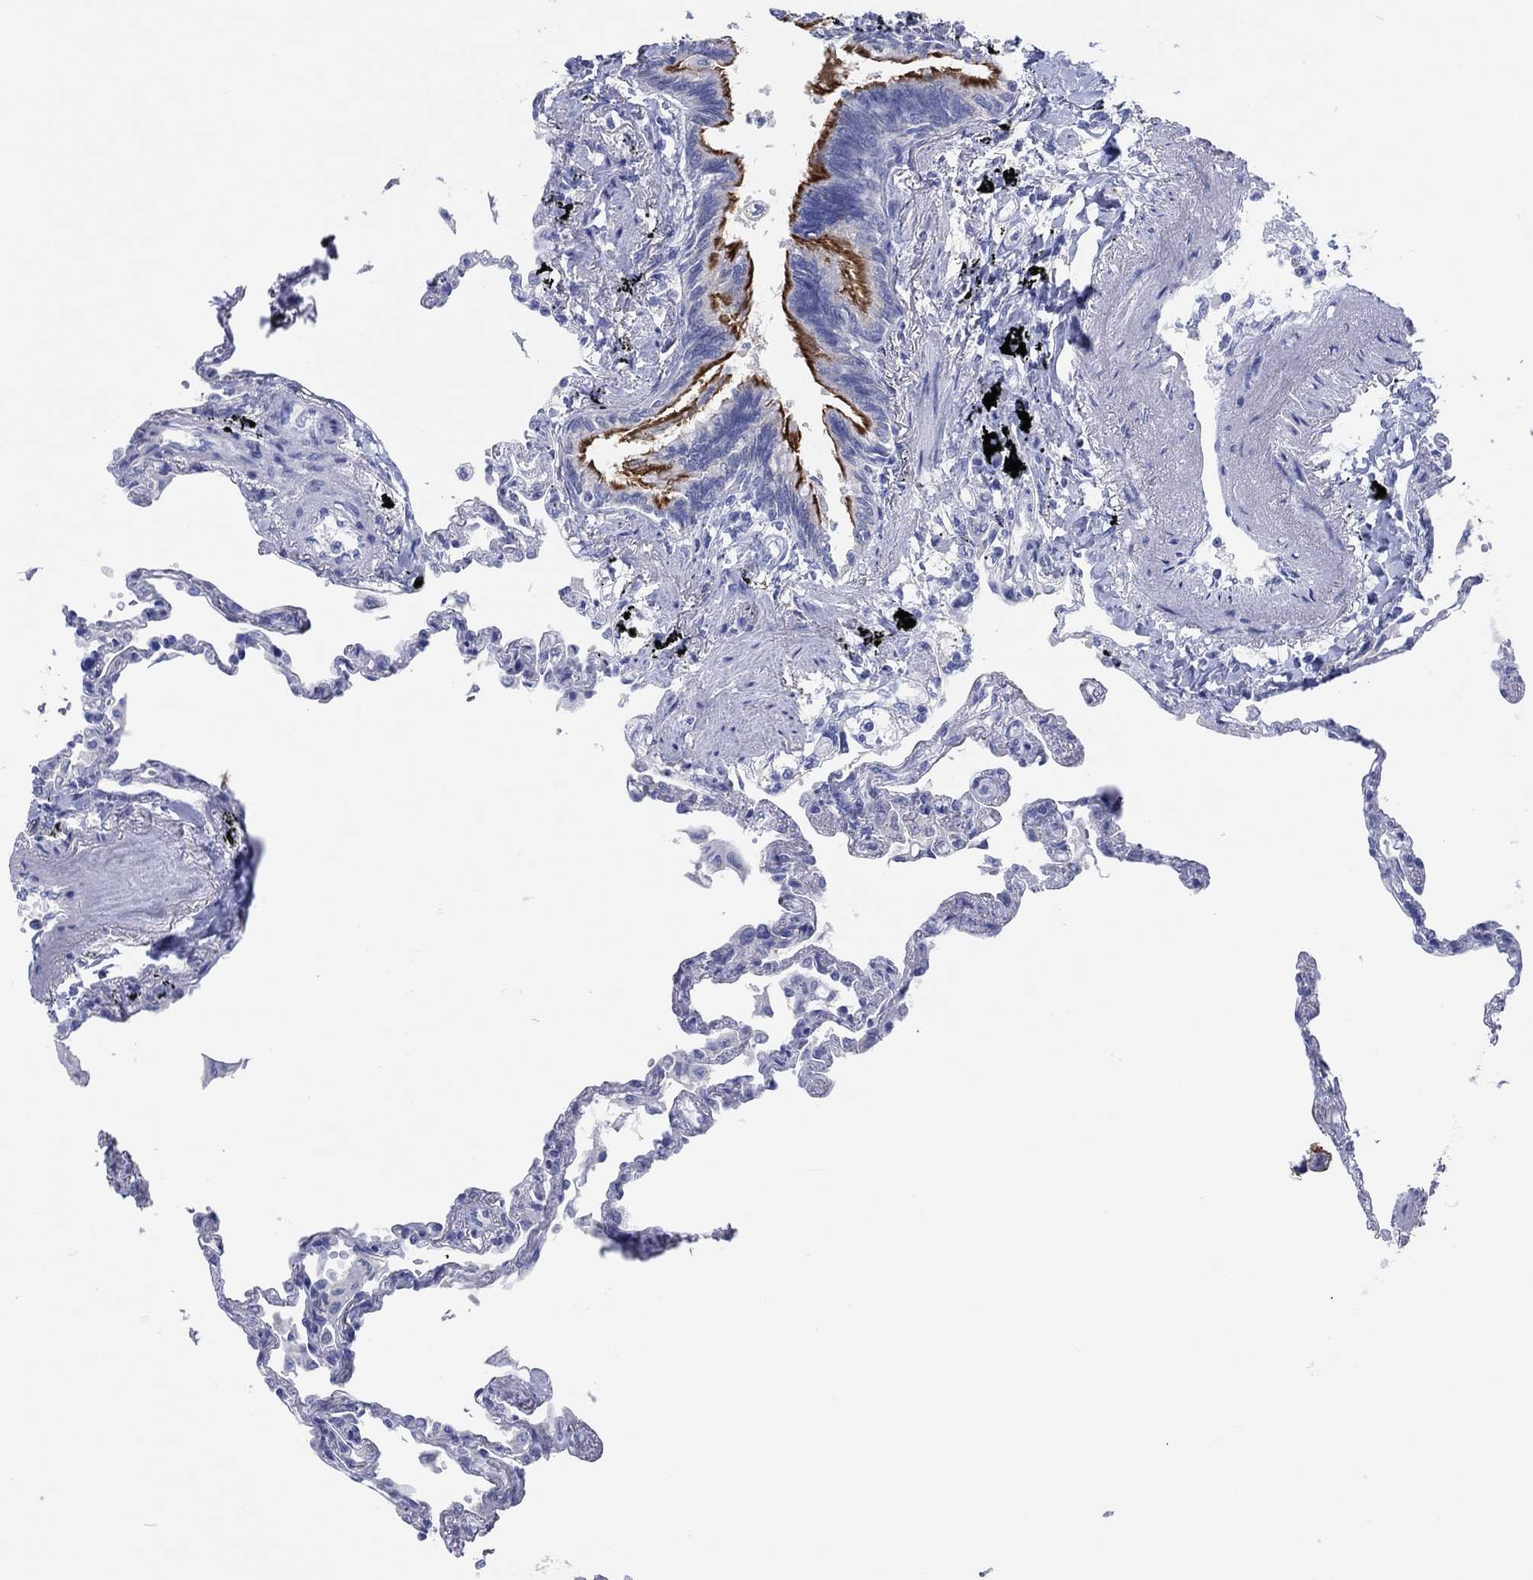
{"staining": {"intensity": "negative", "quantity": "none", "location": "none"}, "tissue": "lung", "cell_type": "Alveolar cells", "image_type": "normal", "snomed": [{"axis": "morphology", "description": "Normal tissue, NOS"}, {"axis": "topography", "description": "Lung"}], "caption": "High power microscopy image of an immunohistochemistry histopathology image of normal lung, revealing no significant staining in alveolar cells. (IHC, brightfield microscopy, high magnification).", "gene": "ERICH3", "patient": {"sex": "male", "age": 78}}